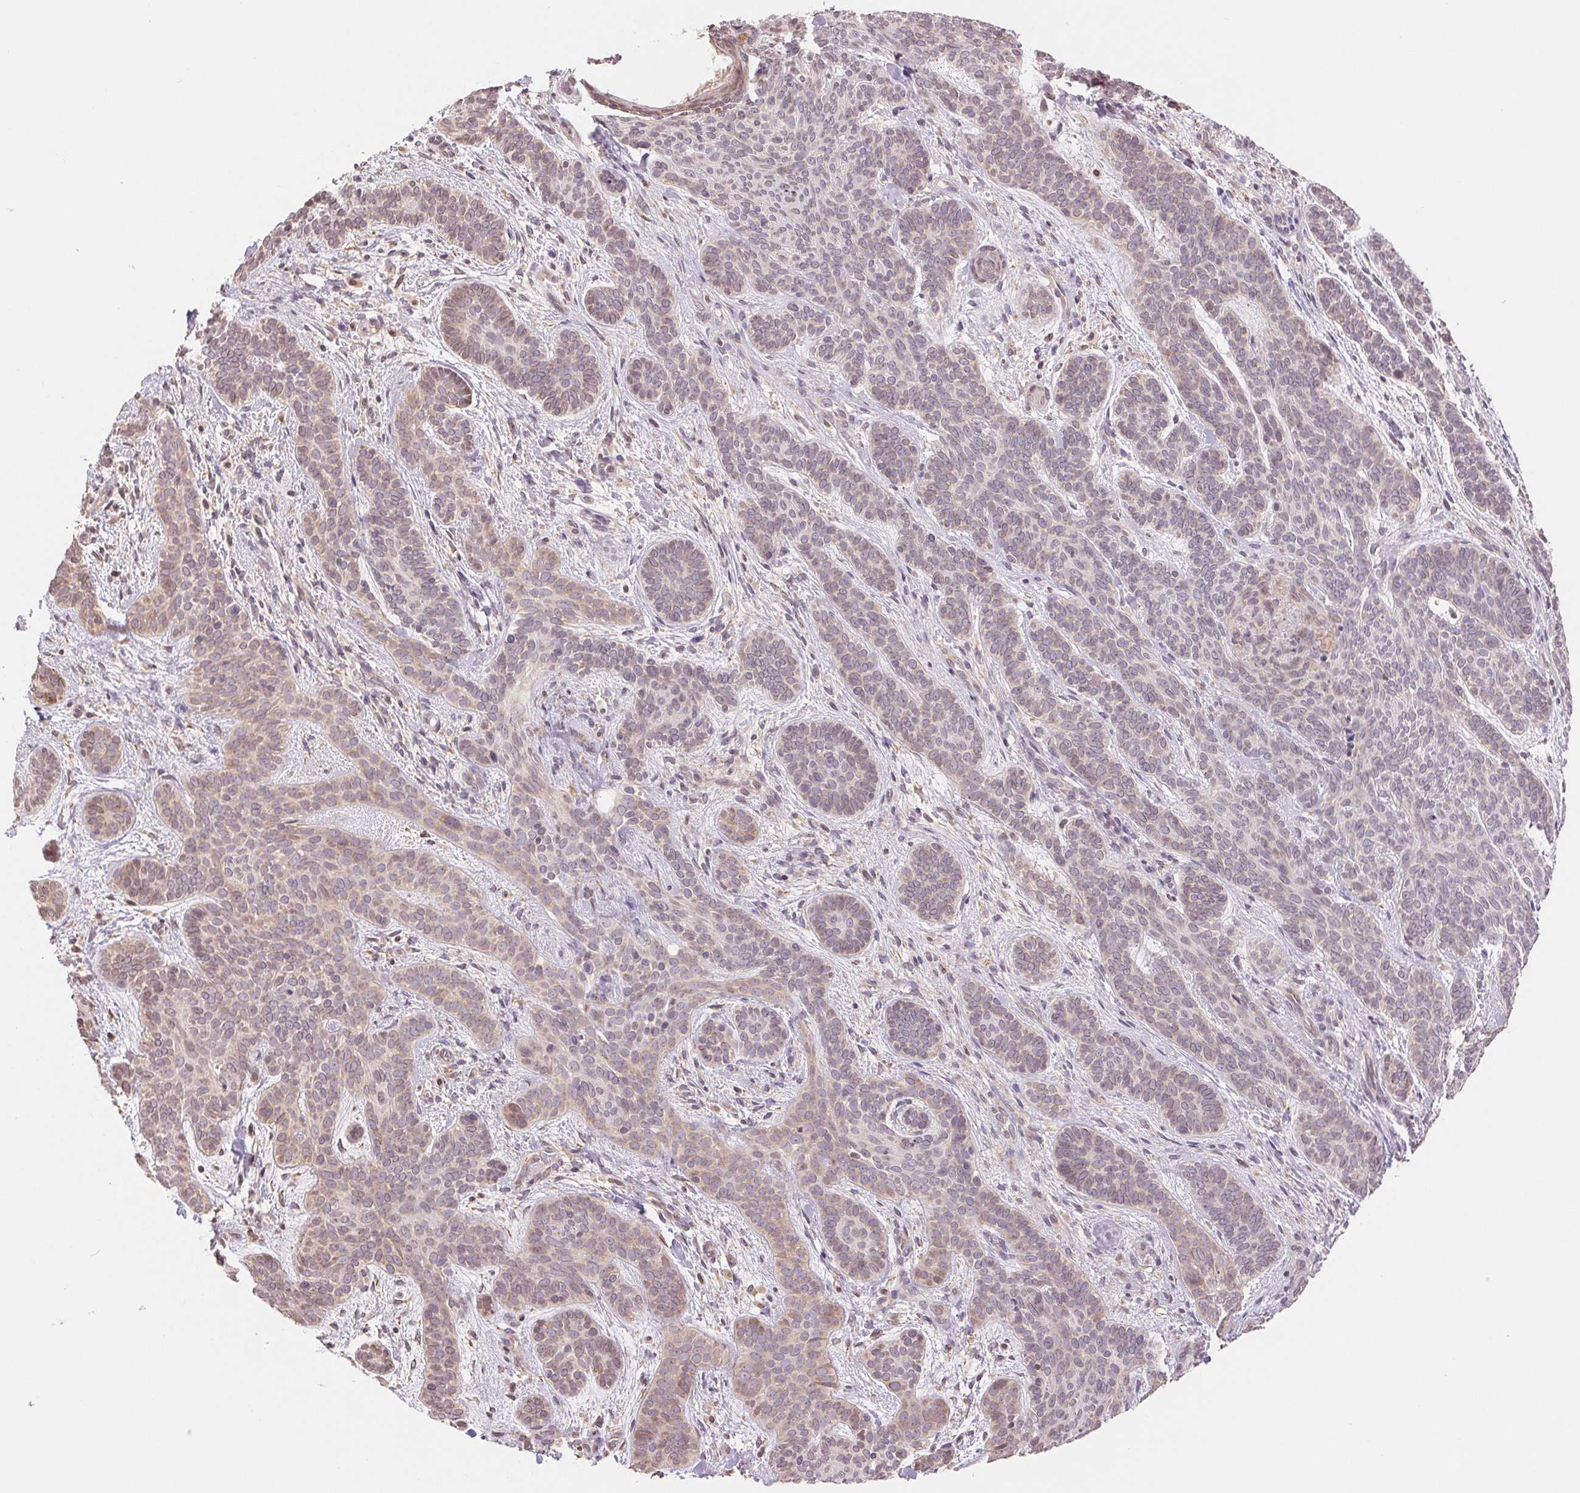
{"staining": {"intensity": "weak", "quantity": "<25%", "location": "cytoplasmic/membranous"}, "tissue": "skin cancer", "cell_type": "Tumor cells", "image_type": "cancer", "snomed": [{"axis": "morphology", "description": "Basal cell carcinoma"}, {"axis": "topography", "description": "Skin"}], "caption": "IHC image of skin basal cell carcinoma stained for a protein (brown), which demonstrates no expression in tumor cells.", "gene": "RPN1", "patient": {"sex": "female", "age": 82}}